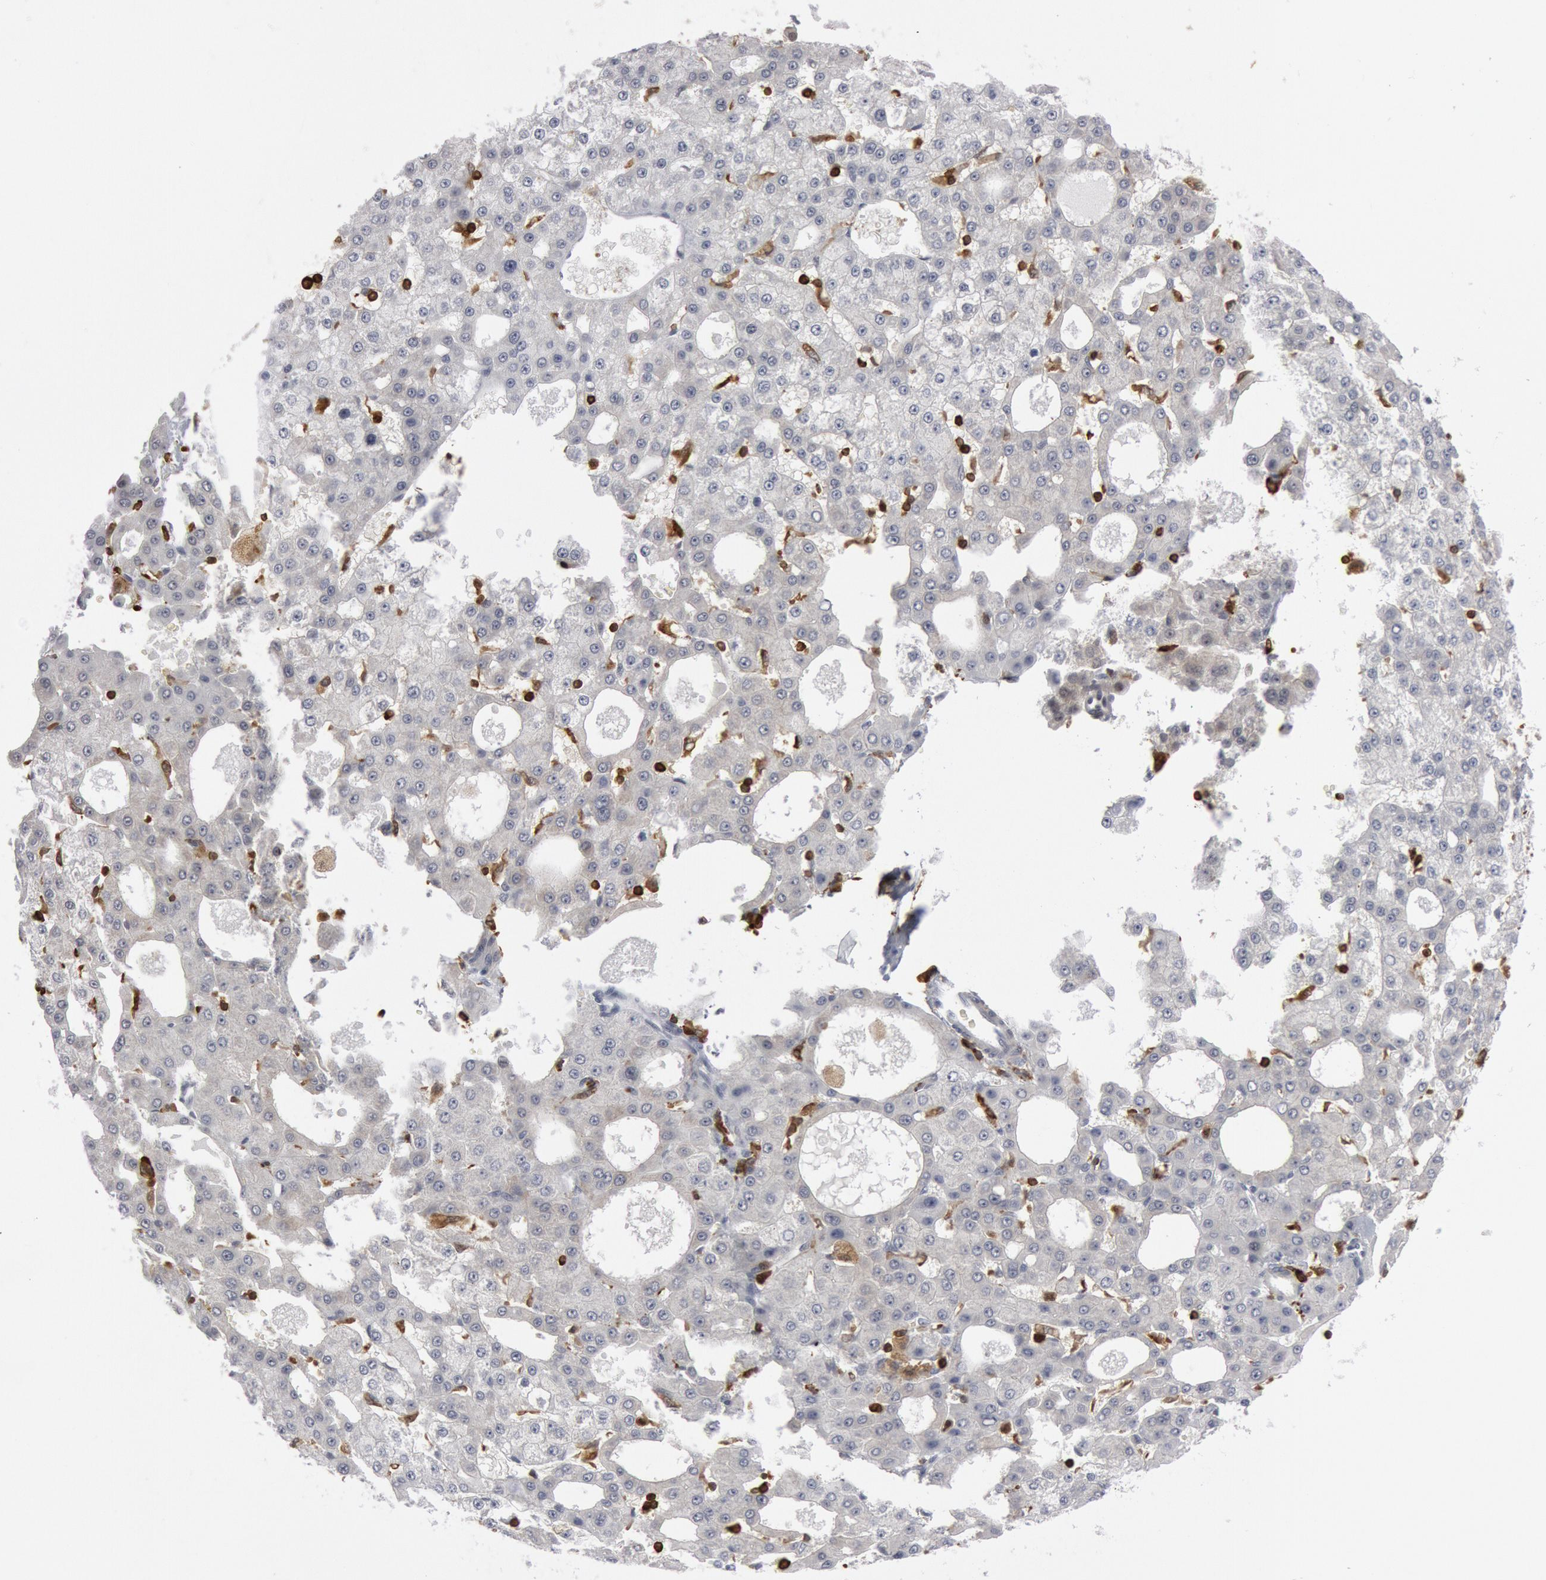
{"staining": {"intensity": "negative", "quantity": "none", "location": "none"}, "tissue": "liver cancer", "cell_type": "Tumor cells", "image_type": "cancer", "snomed": [{"axis": "morphology", "description": "Carcinoma, Hepatocellular, NOS"}, {"axis": "topography", "description": "Liver"}], "caption": "A high-resolution histopathology image shows immunohistochemistry (IHC) staining of liver cancer, which demonstrates no significant expression in tumor cells.", "gene": "PTPN6", "patient": {"sex": "male", "age": 47}}